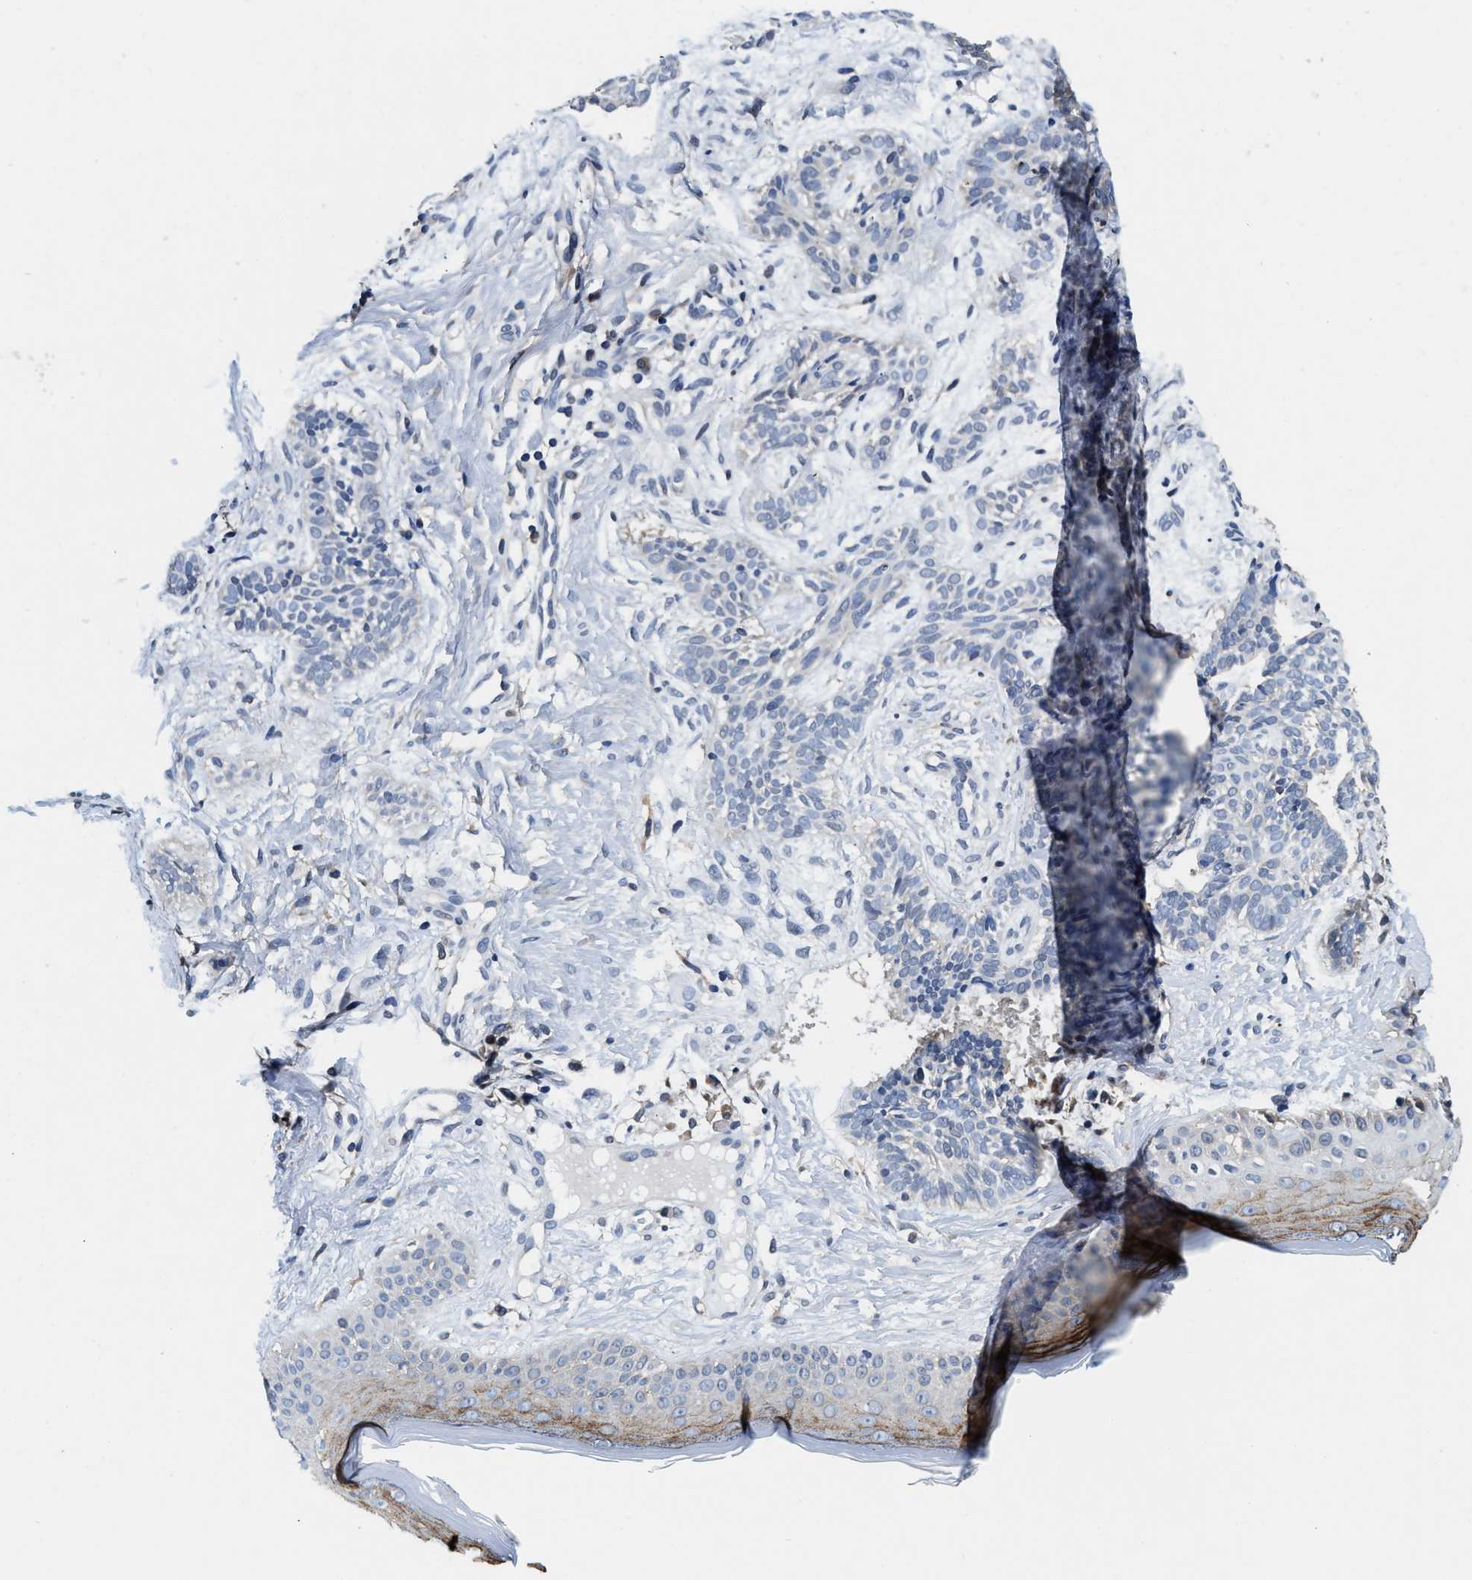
{"staining": {"intensity": "negative", "quantity": "none", "location": "none"}, "tissue": "skin cancer", "cell_type": "Tumor cells", "image_type": "cancer", "snomed": [{"axis": "morphology", "description": "Normal tissue, NOS"}, {"axis": "morphology", "description": "Basal cell carcinoma"}, {"axis": "topography", "description": "Skin"}], "caption": "Tumor cells are negative for protein expression in human skin basal cell carcinoma.", "gene": "PHPT1", "patient": {"sex": "male", "age": 63}}